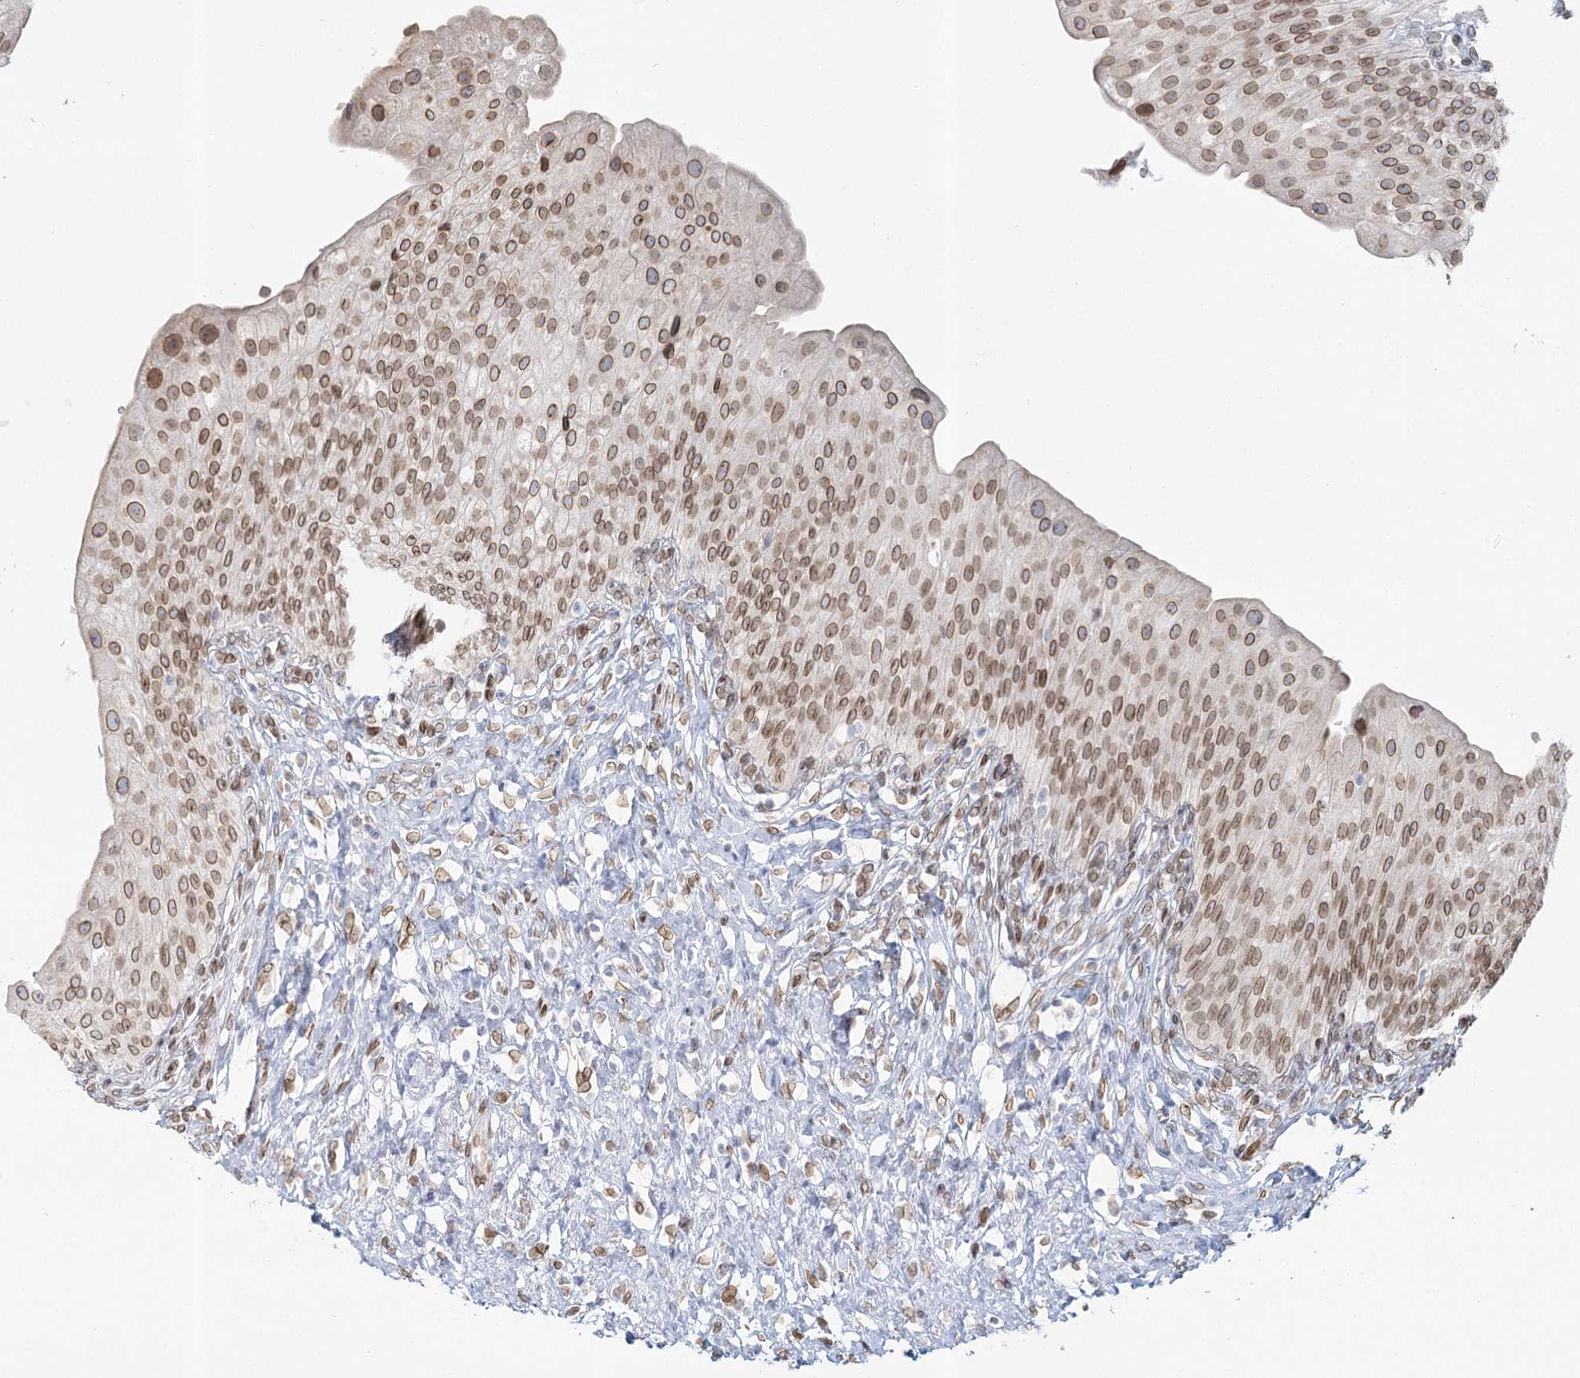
{"staining": {"intensity": "moderate", "quantity": ">75%", "location": "cytoplasmic/membranous,nuclear"}, "tissue": "urinary bladder", "cell_type": "Urothelial cells", "image_type": "normal", "snomed": [{"axis": "morphology", "description": "Normal tissue, NOS"}, {"axis": "morphology", "description": "Urothelial carcinoma, High grade"}, {"axis": "topography", "description": "Urinary bladder"}], "caption": "A micrograph showing moderate cytoplasmic/membranous,nuclear expression in approximately >75% of urothelial cells in benign urinary bladder, as visualized by brown immunohistochemical staining.", "gene": "VWA5A", "patient": {"sex": "male", "age": 46}}